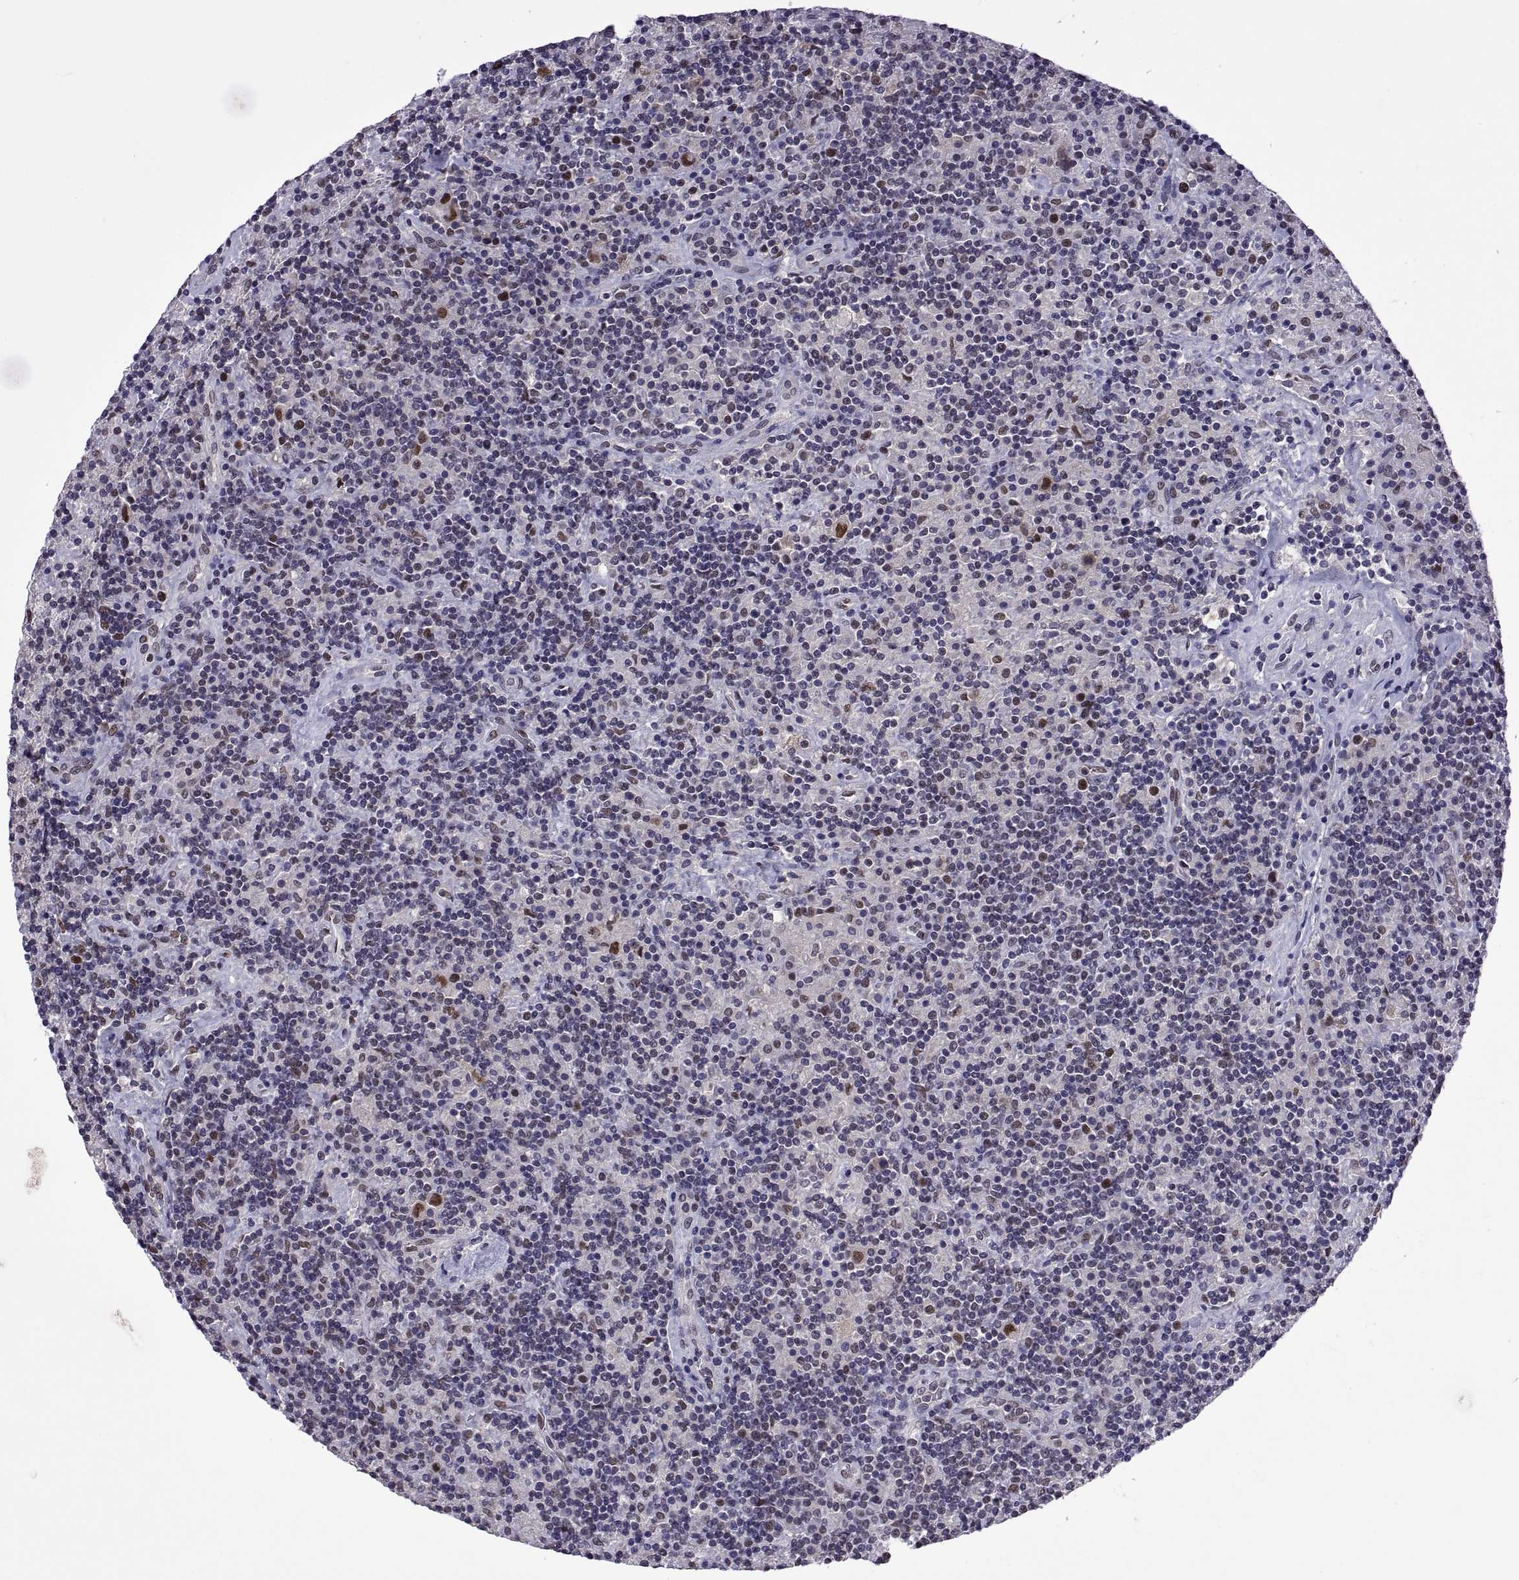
{"staining": {"intensity": "moderate", "quantity": ">75%", "location": "nuclear"}, "tissue": "lymphoma", "cell_type": "Tumor cells", "image_type": "cancer", "snomed": [{"axis": "morphology", "description": "Hodgkin's disease, NOS"}, {"axis": "topography", "description": "Lymph node"}], "caption": "Lymphoma stained for a protein (brown) displays moderate nuclear positive positivity in about >75% of tumor cells.", "gene": "NR4A1", "patient": {"sex": "male", "age": 70}}